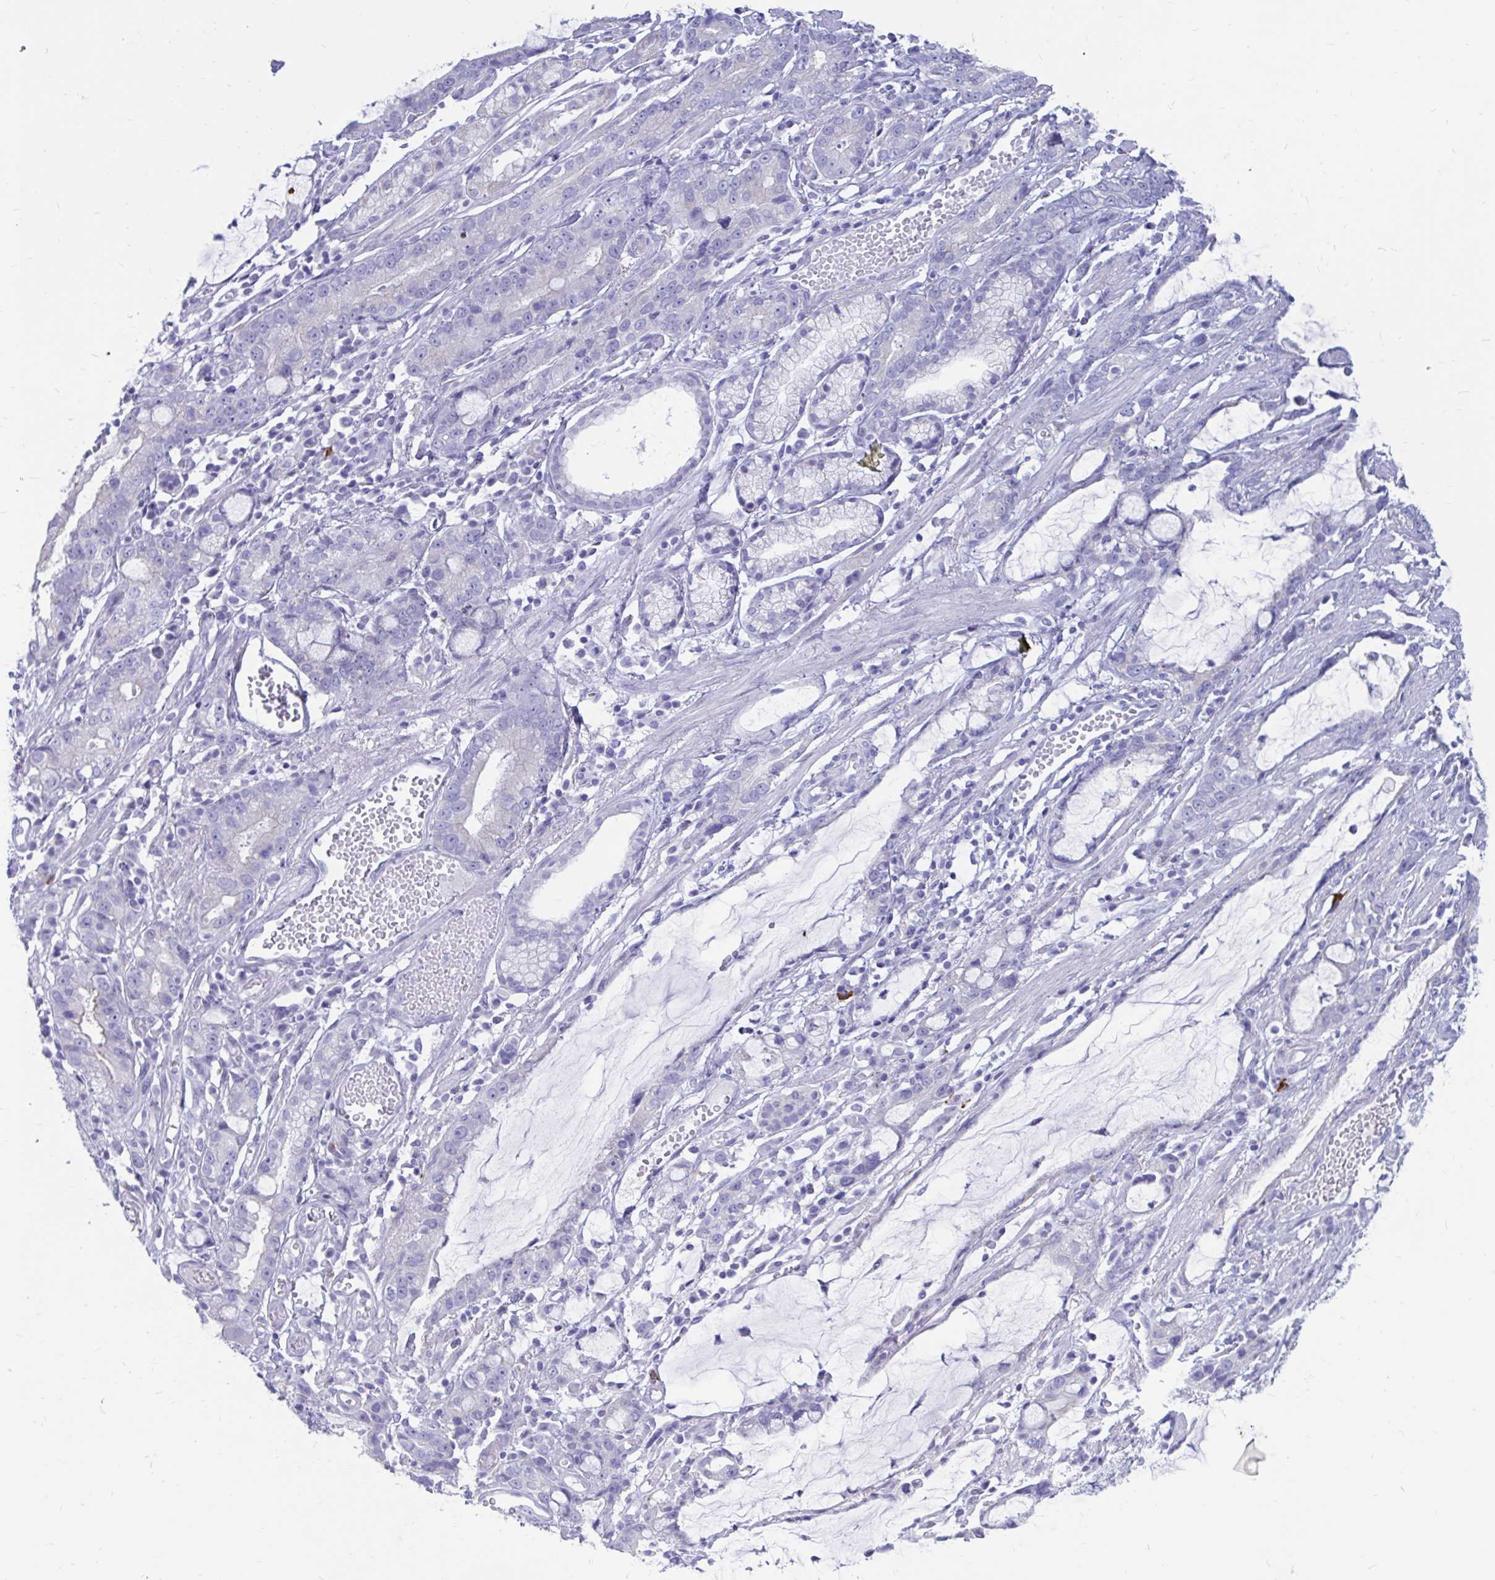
{"staining": {"intensity": "negative", "quantity": "none", "location": "none"}, "tissue": "stomach cancer", "cell_type": "Tumor cells", "image_type": "cancer", "snomed": [{"axis": "morphology", "description": "Adenocarcinoma, NOS"}, {"axis": "topography", "description": "Stomach"}], "caption": "DAB (3,3'-diaminobenzidine) immunohistochemical staining of human stomach cancer (adenocarcinoma) exhibits no significant positivity in tumor cells.", "gene": "IGSF5", "patient": {"sex": "male", "age": 55}}